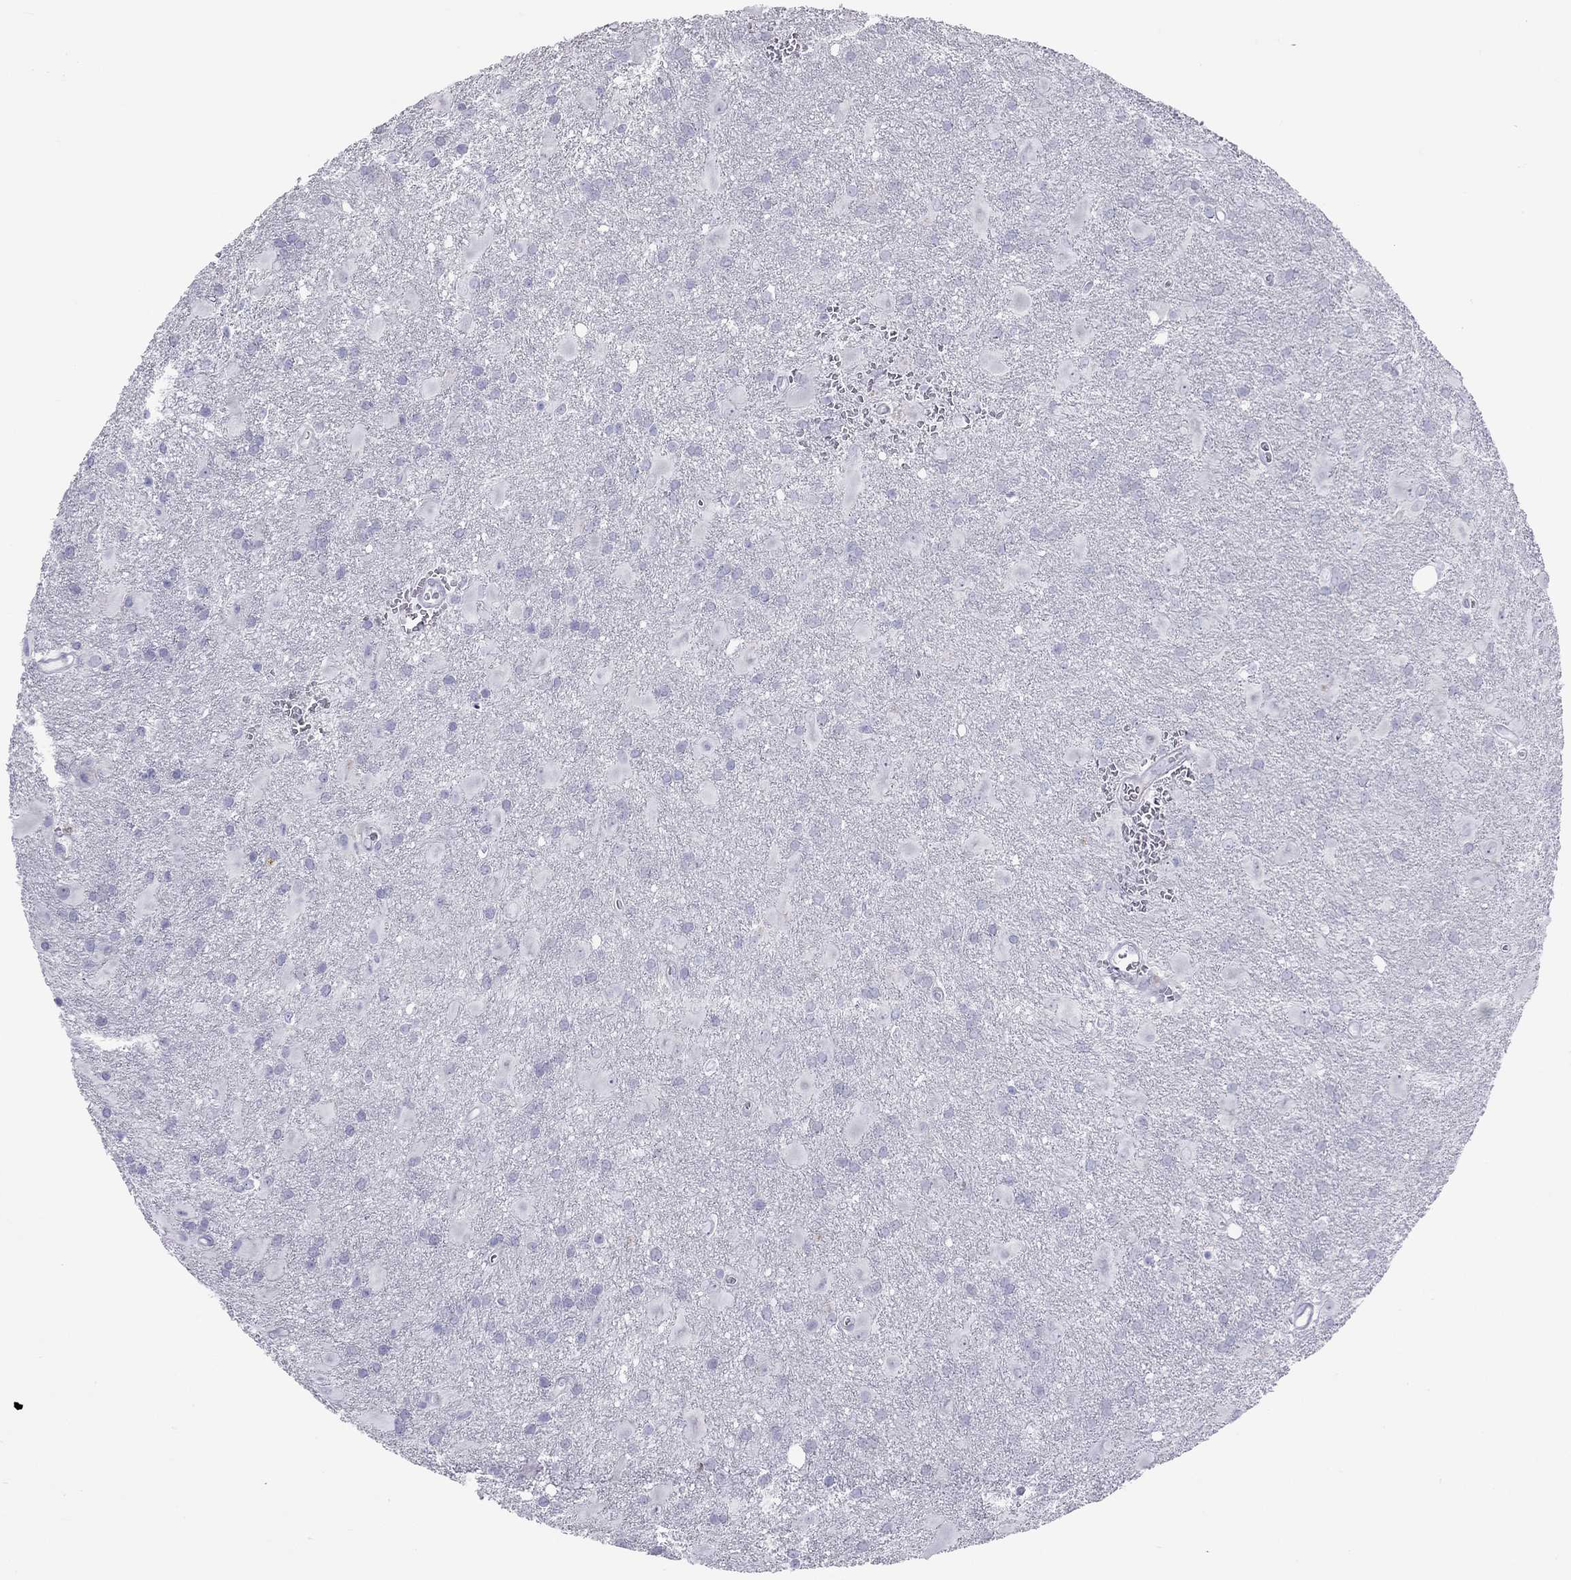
{"staining": {"intensity": "negative", "quantity": "none", "location": "none"}, "tissue": "glioma", "cell_type": "Tumor cells", "image_type": "cancer", "snomed": [{"axis": "morphology", "description": "Glioma, malignant, Low grade"}, {"axis": "topography", "description": "Brain"}], "caption": "The image demonstrates no staining of tumor cells in glioma.", "gene": "SH2D2A", "patient": {"sex": "male", "age": 58}}